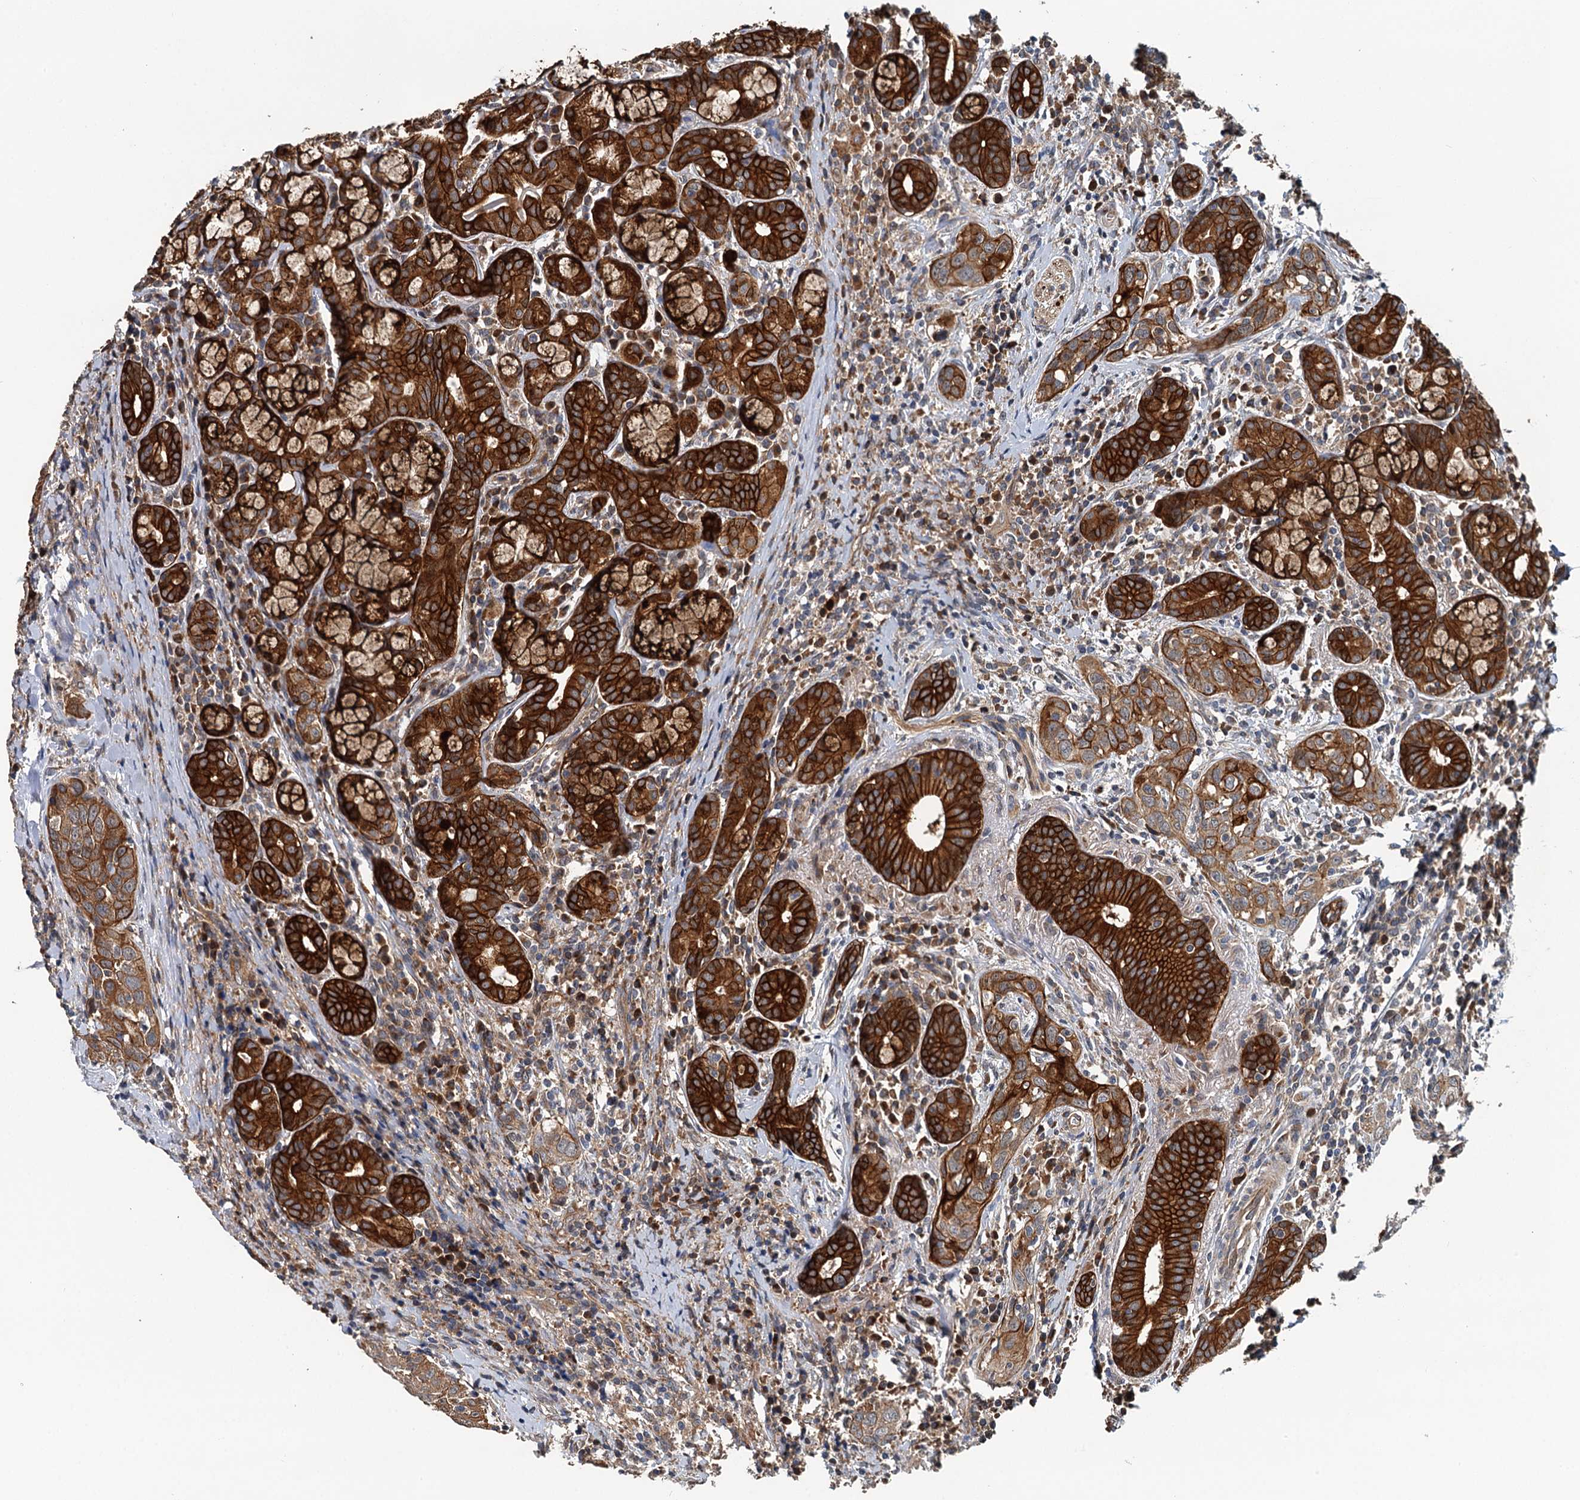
{"staining": {"intensity": "strong", "quantity": ">75%", "location": "cytoplasmic/membranous"}, "tissue": "head and neck cancer", "cell_type": "Tumor cells", "image_type": "cancer", "snomed": [{"axis": "morphology", "description": "Squamous cell carcinoma, NOS"}, {"axis": "topography", "description": "Oral tissue"}, {"axis": "topography", "description": "Head-Neck"}], "caption": "Immunohistochemistry of head and neck cancer (squamous cell carcinoma) shows high levels of strong cytoplasmic/membranous positivity in approximately >75% of tumor cells.", "gene": "LRRK2", "patient": {"sex": "female", "age": 50}}